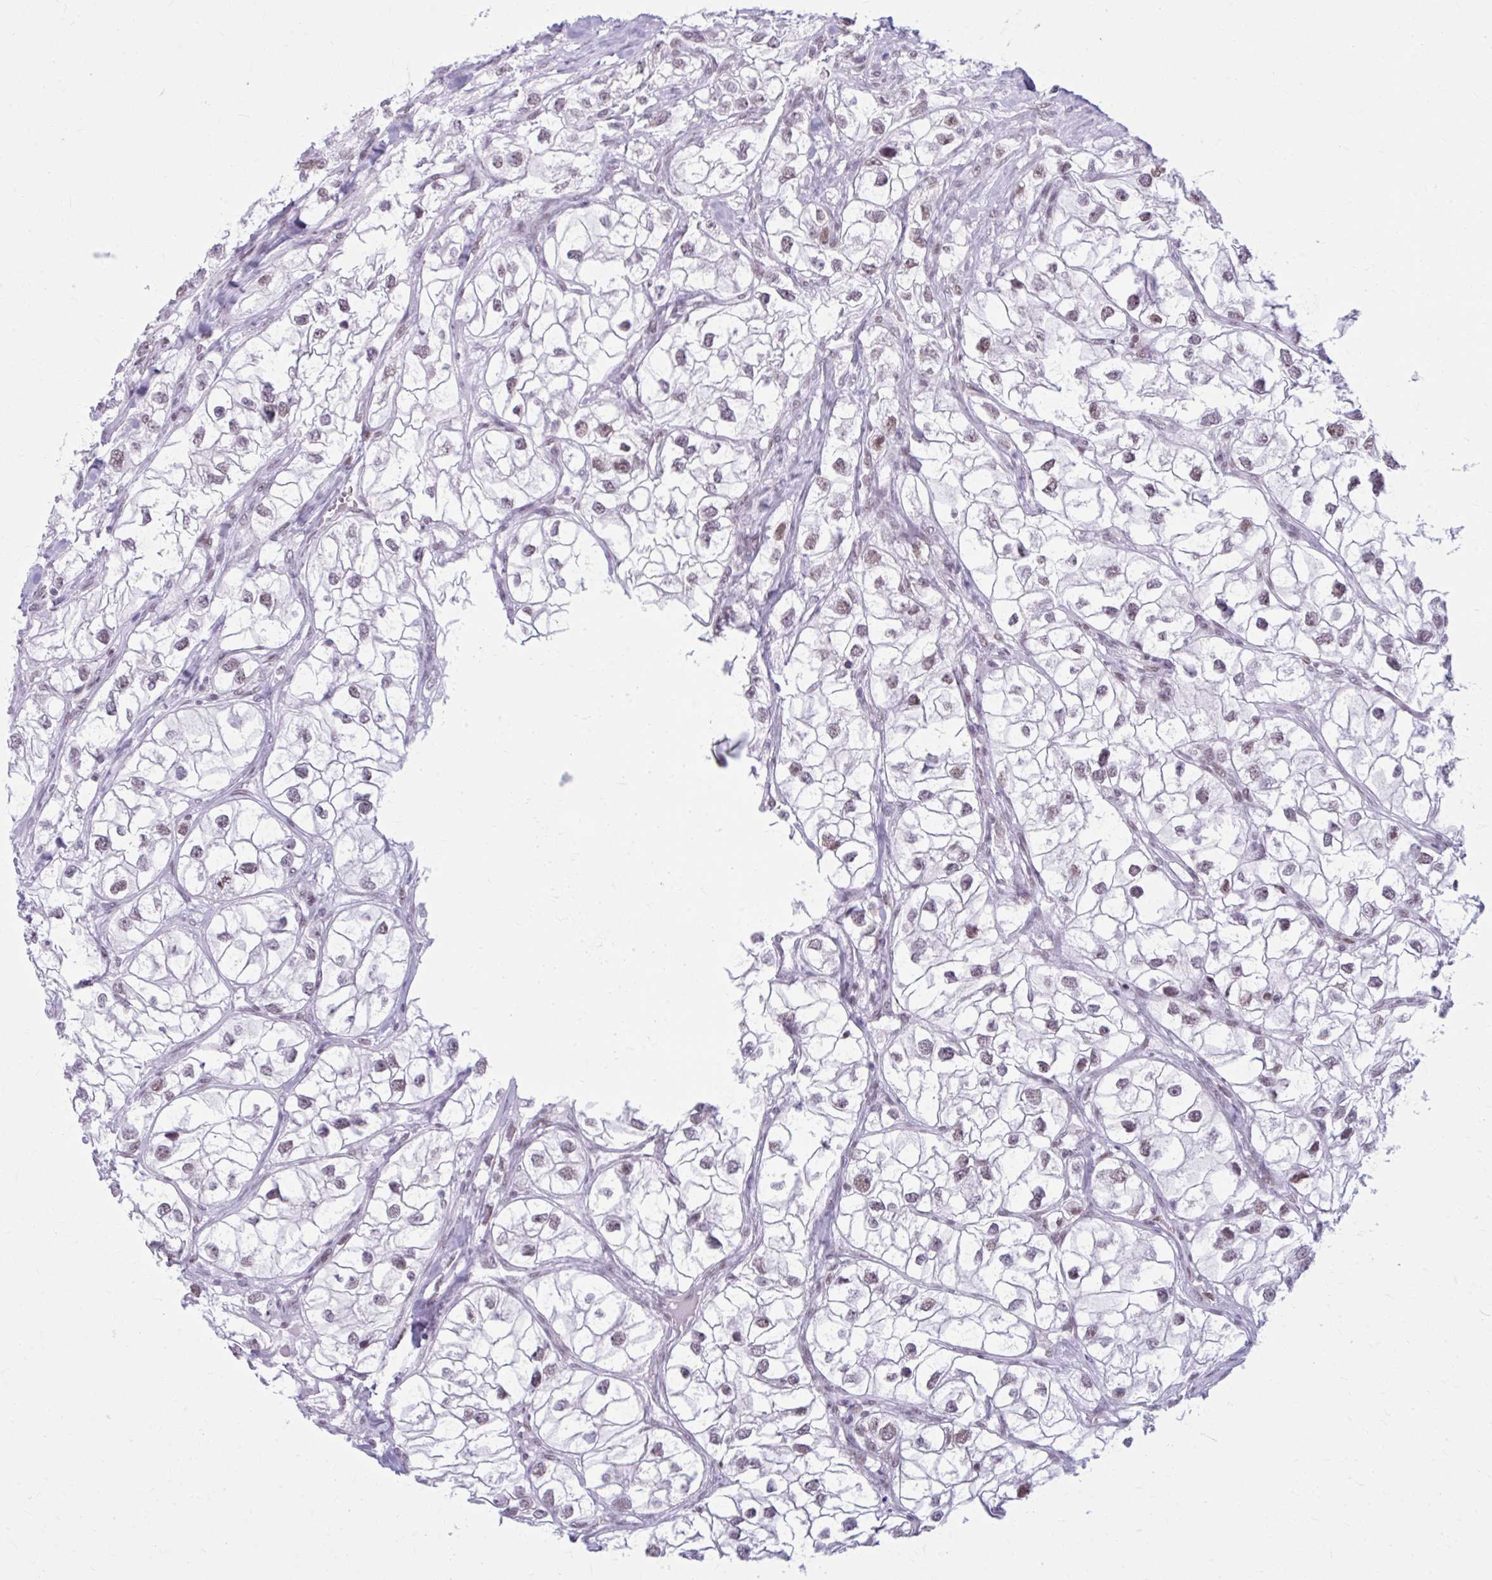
{"staining": {"intensity": "moderate", "quantity": "25%-75%", "location": "nuclear"}, "tissue": "renal cancer", "cell_type": "Tumor cells", "image_type": "cancer", "snomed": [{"axis": "morphology", "description": "Adenocarcinoma, NOS"}, {"axis": "topography", "description": "Kidney"}], "caption": "Renal cancer stained with a protein marker demonstrates moderate staining in tumor cells.", "gene": "PABIR1", "patient": {"sex": "male", "age": 59}}